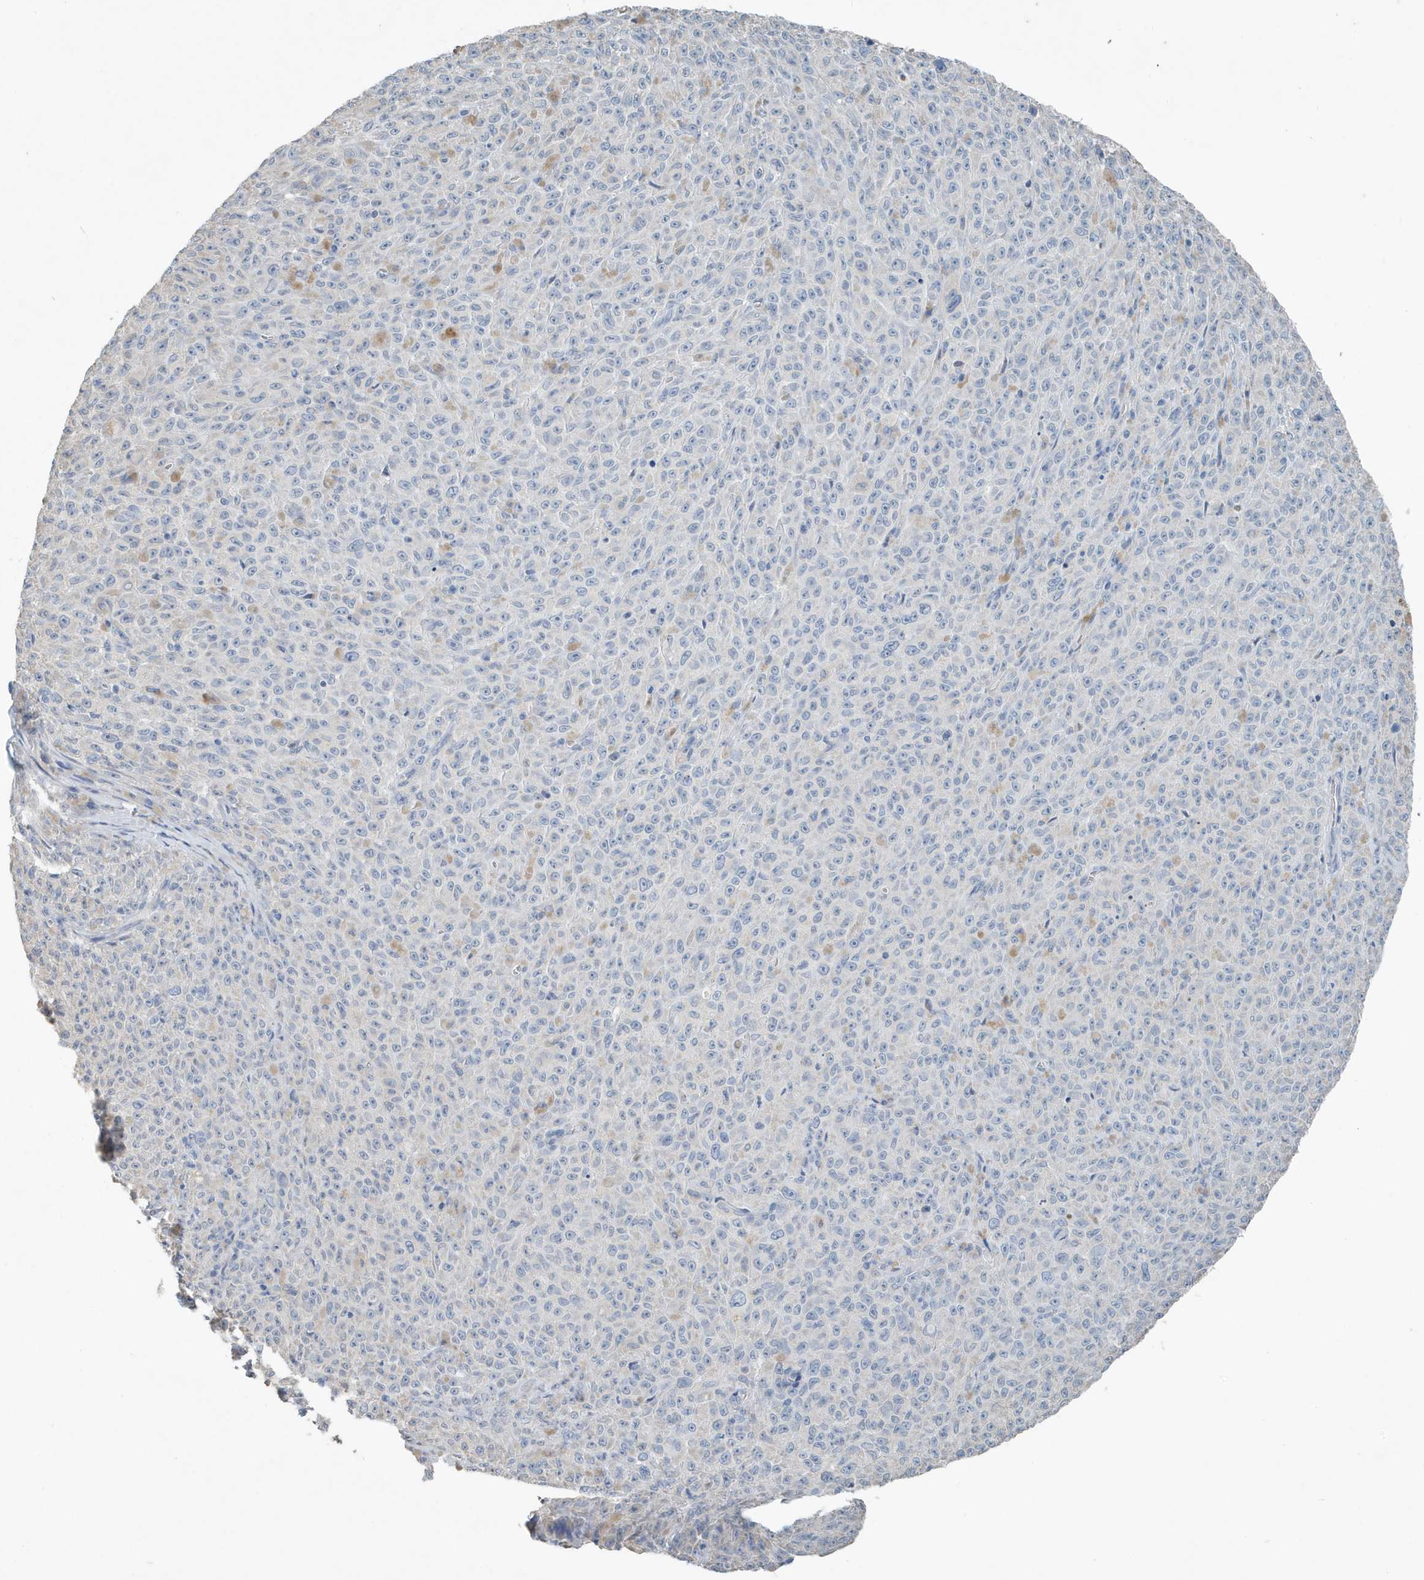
{"staining": {"intensity": "negative", "quantity": "none", "location": "none"}, "tissue": "melanoma", "cell_type": "Tumor cells", "image_type": "cancer", "snomed": [{"axis": "morphology", "description": "Malignant melanoma, NOS"}, {"axis": "topography", "description": "Skin"}], "caption": "This is a image of immunohistochemistry staining of melanoma, which shows no positivity in tumor cells. Brightfield microscopy of immunohistochemistry stained with DAB (brown) and hematoxylin (blue), captured at high magnification.", "gene": "UGT2B4", "patient": {"sex": "female", "age": 82}}